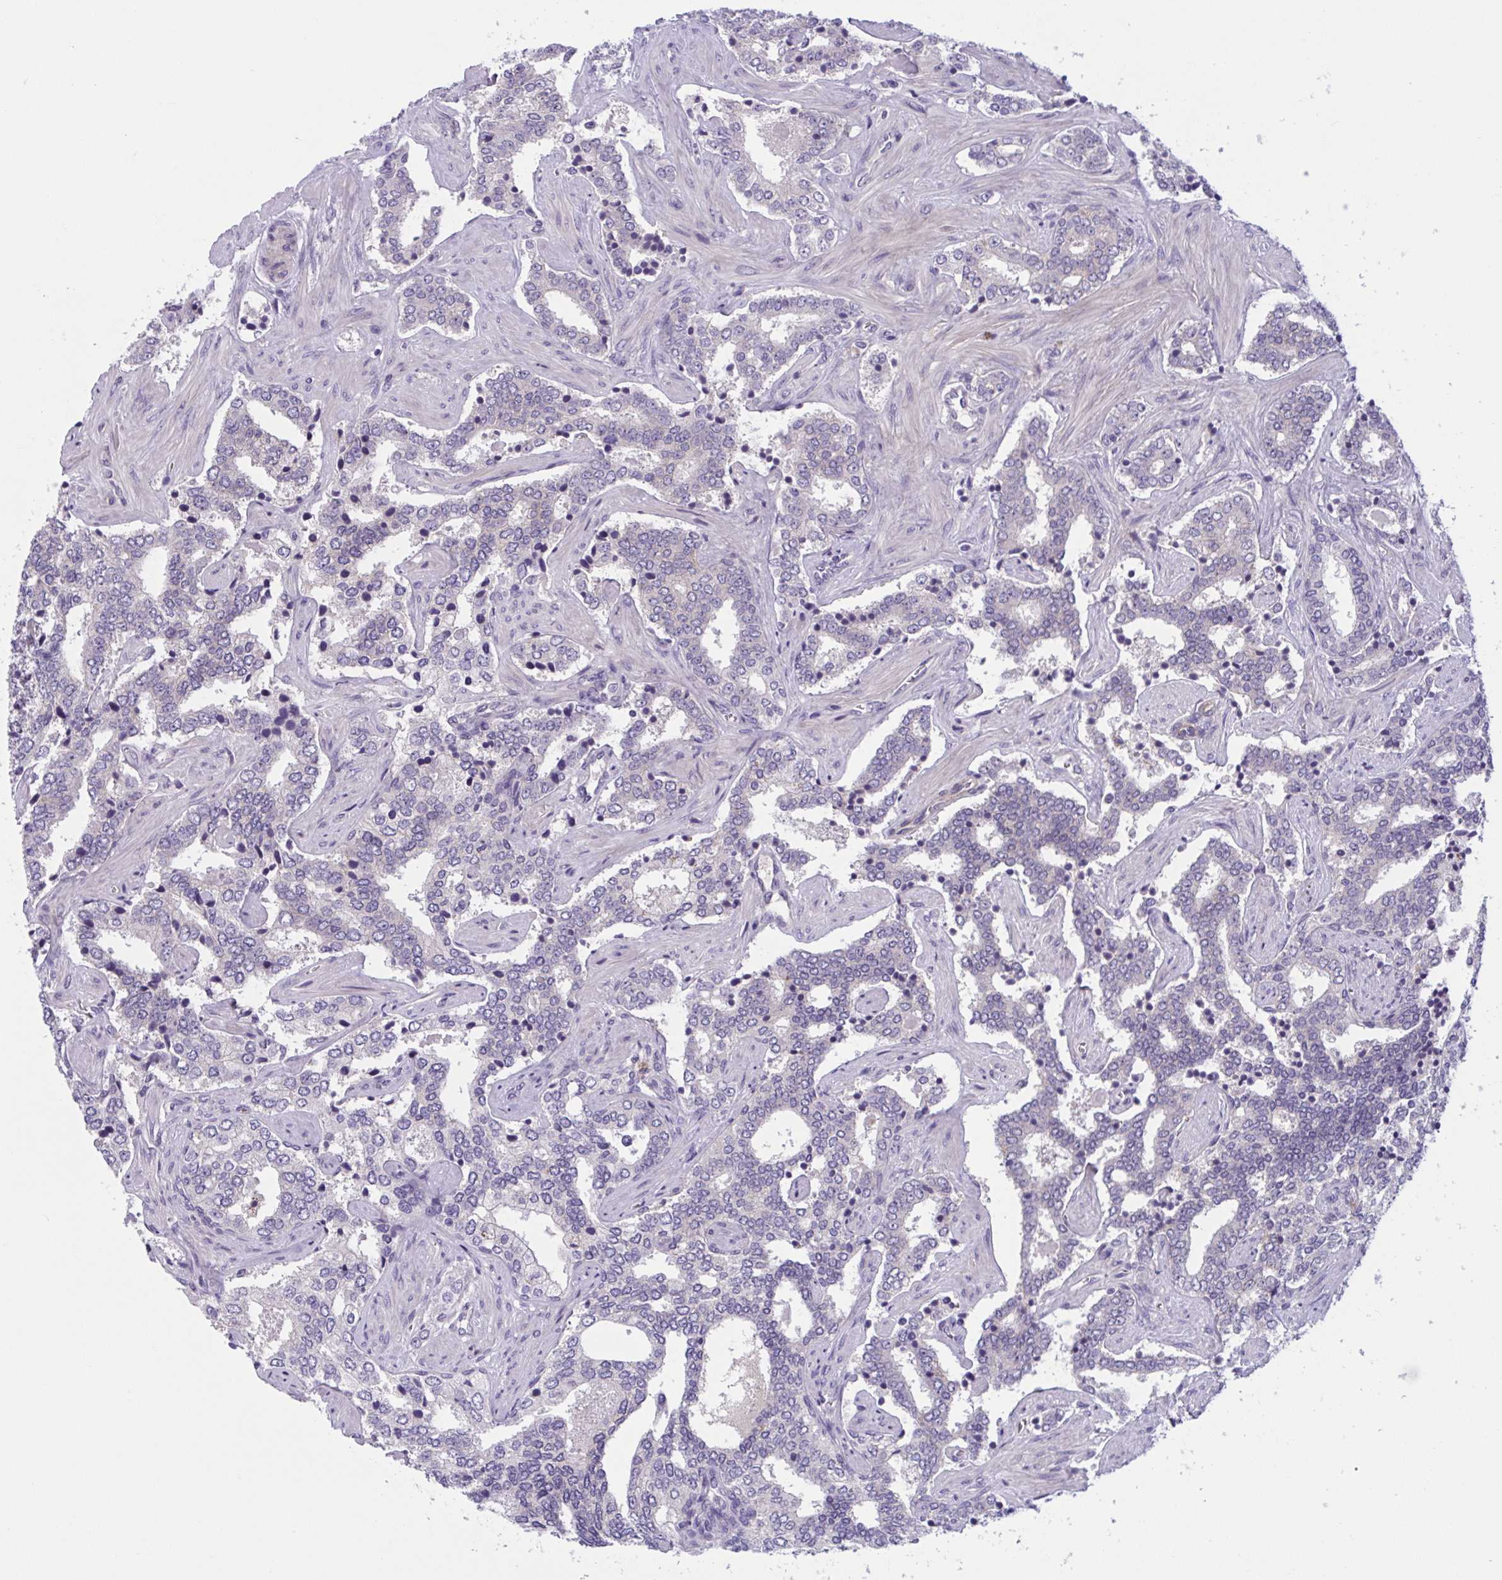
{"staining": {"intensity": "negative", "quantity": "none", "location": "none"}, "tissue": "prostate cancer", "cell_type": "Tumor cells", "image_type": "cancer", "snomed": [{"axis": "morphology", "description": "Adenocarcinoma, High grade"}, {"axis": "topography", "description": "Prostate"}], "caption": "DAB immunohistochemical staining of human prostate cancer demonstrates no significant staining in tumor cells.", "gene": "TTC7B", "patient": {"sex": "male", "age": 60}}